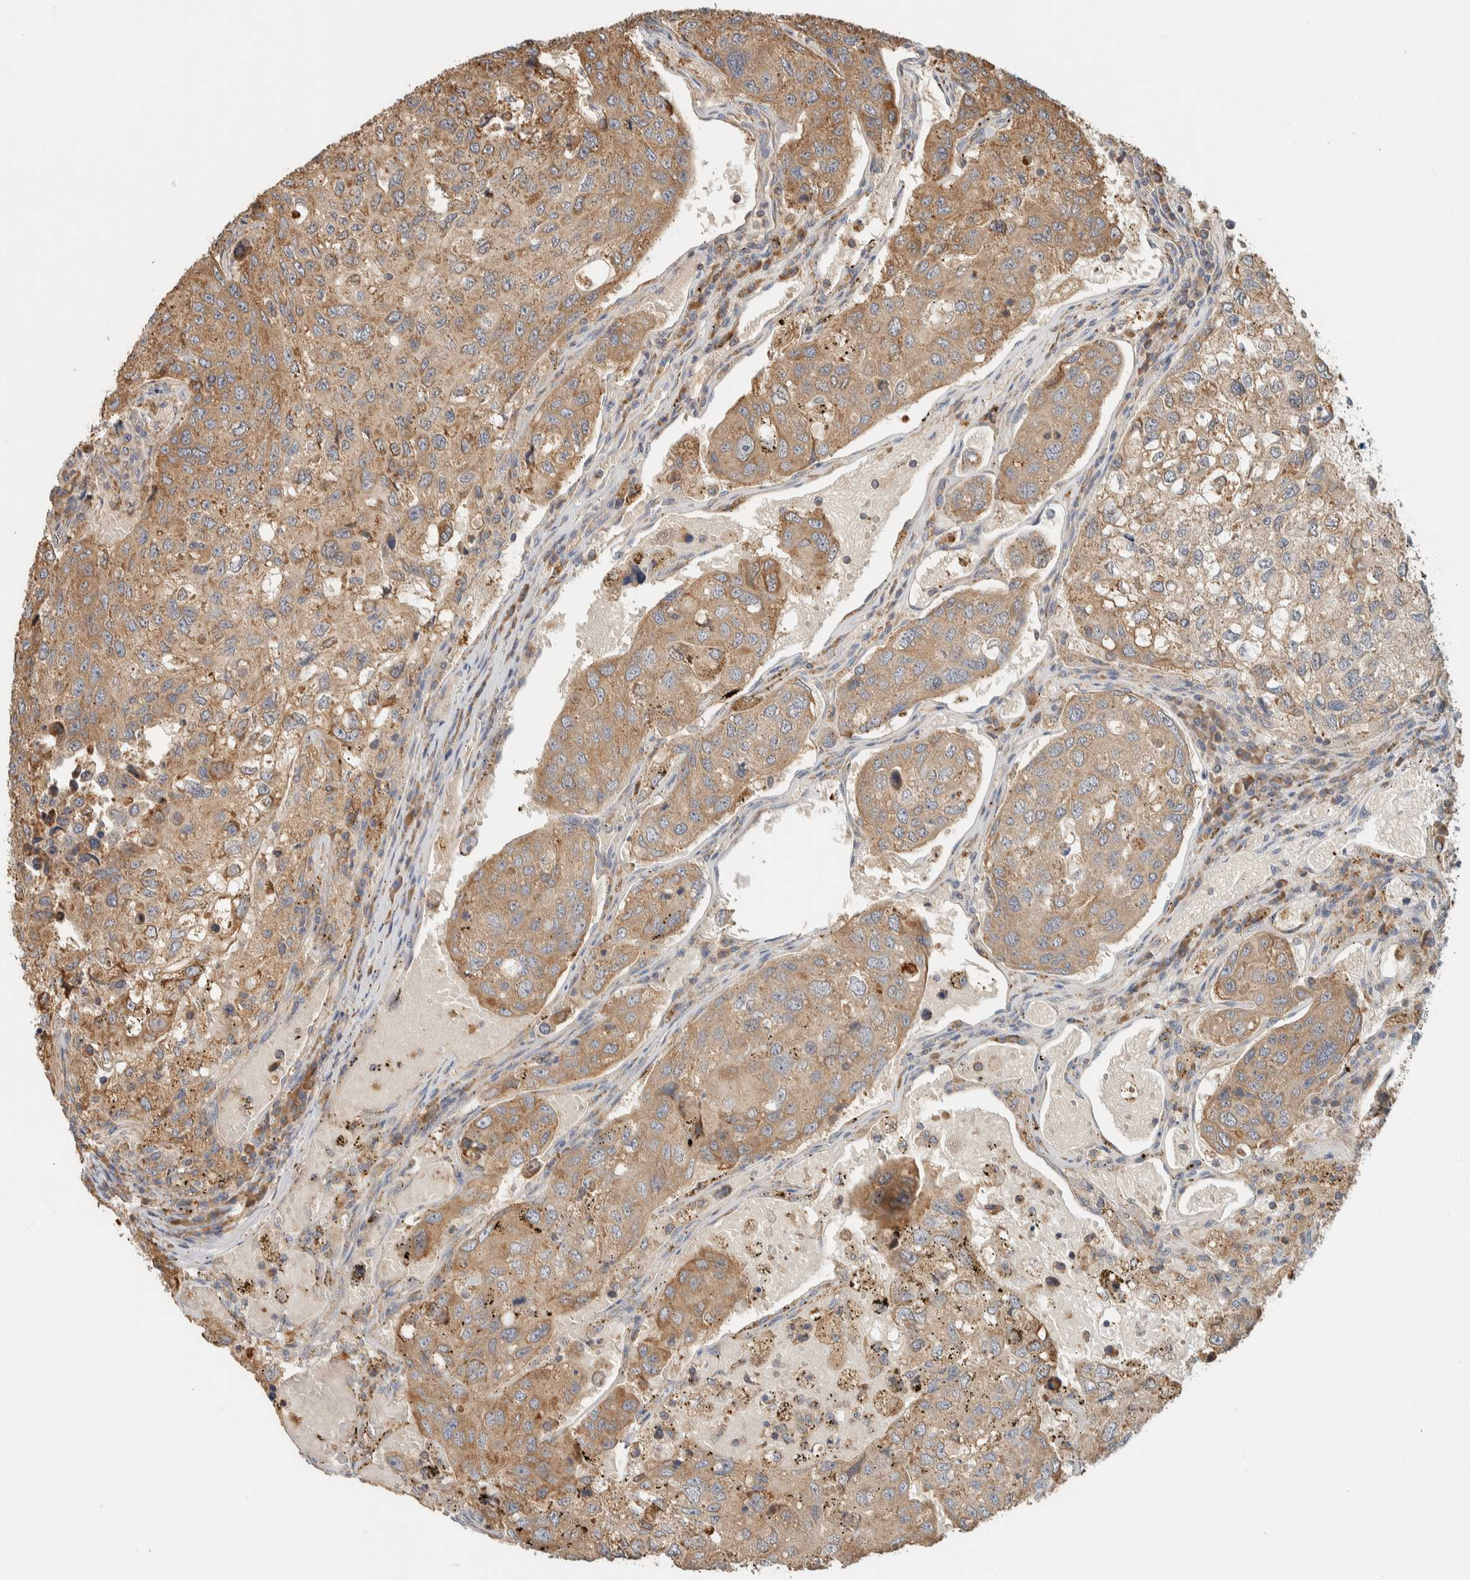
{"staining": {"intensity": "moderate", "quantity": ">75%", "location": "cytoplasmic/membranous"}, "tissue": "urothelial cancer", "cell_type": "Tumor cells", "image_type": "cancer", "snomed": [{"axis": "morphology", "description": "Urothelial carcinoma, High grade"}, {"axis": "topography", "description": "Lymph node"}, {"axis": "topography", "description": "Urinary bladder"}], "caption": "A high-resolution histopathology image shows IHC staining of high-grade urothelial carcinoma, which reveals moderate cytoplasmic/membranous positivity in approximately >75% of tumor cells.", "gene": "RAB11FIP1", "patient": {"sex": "male", "age": 51}}